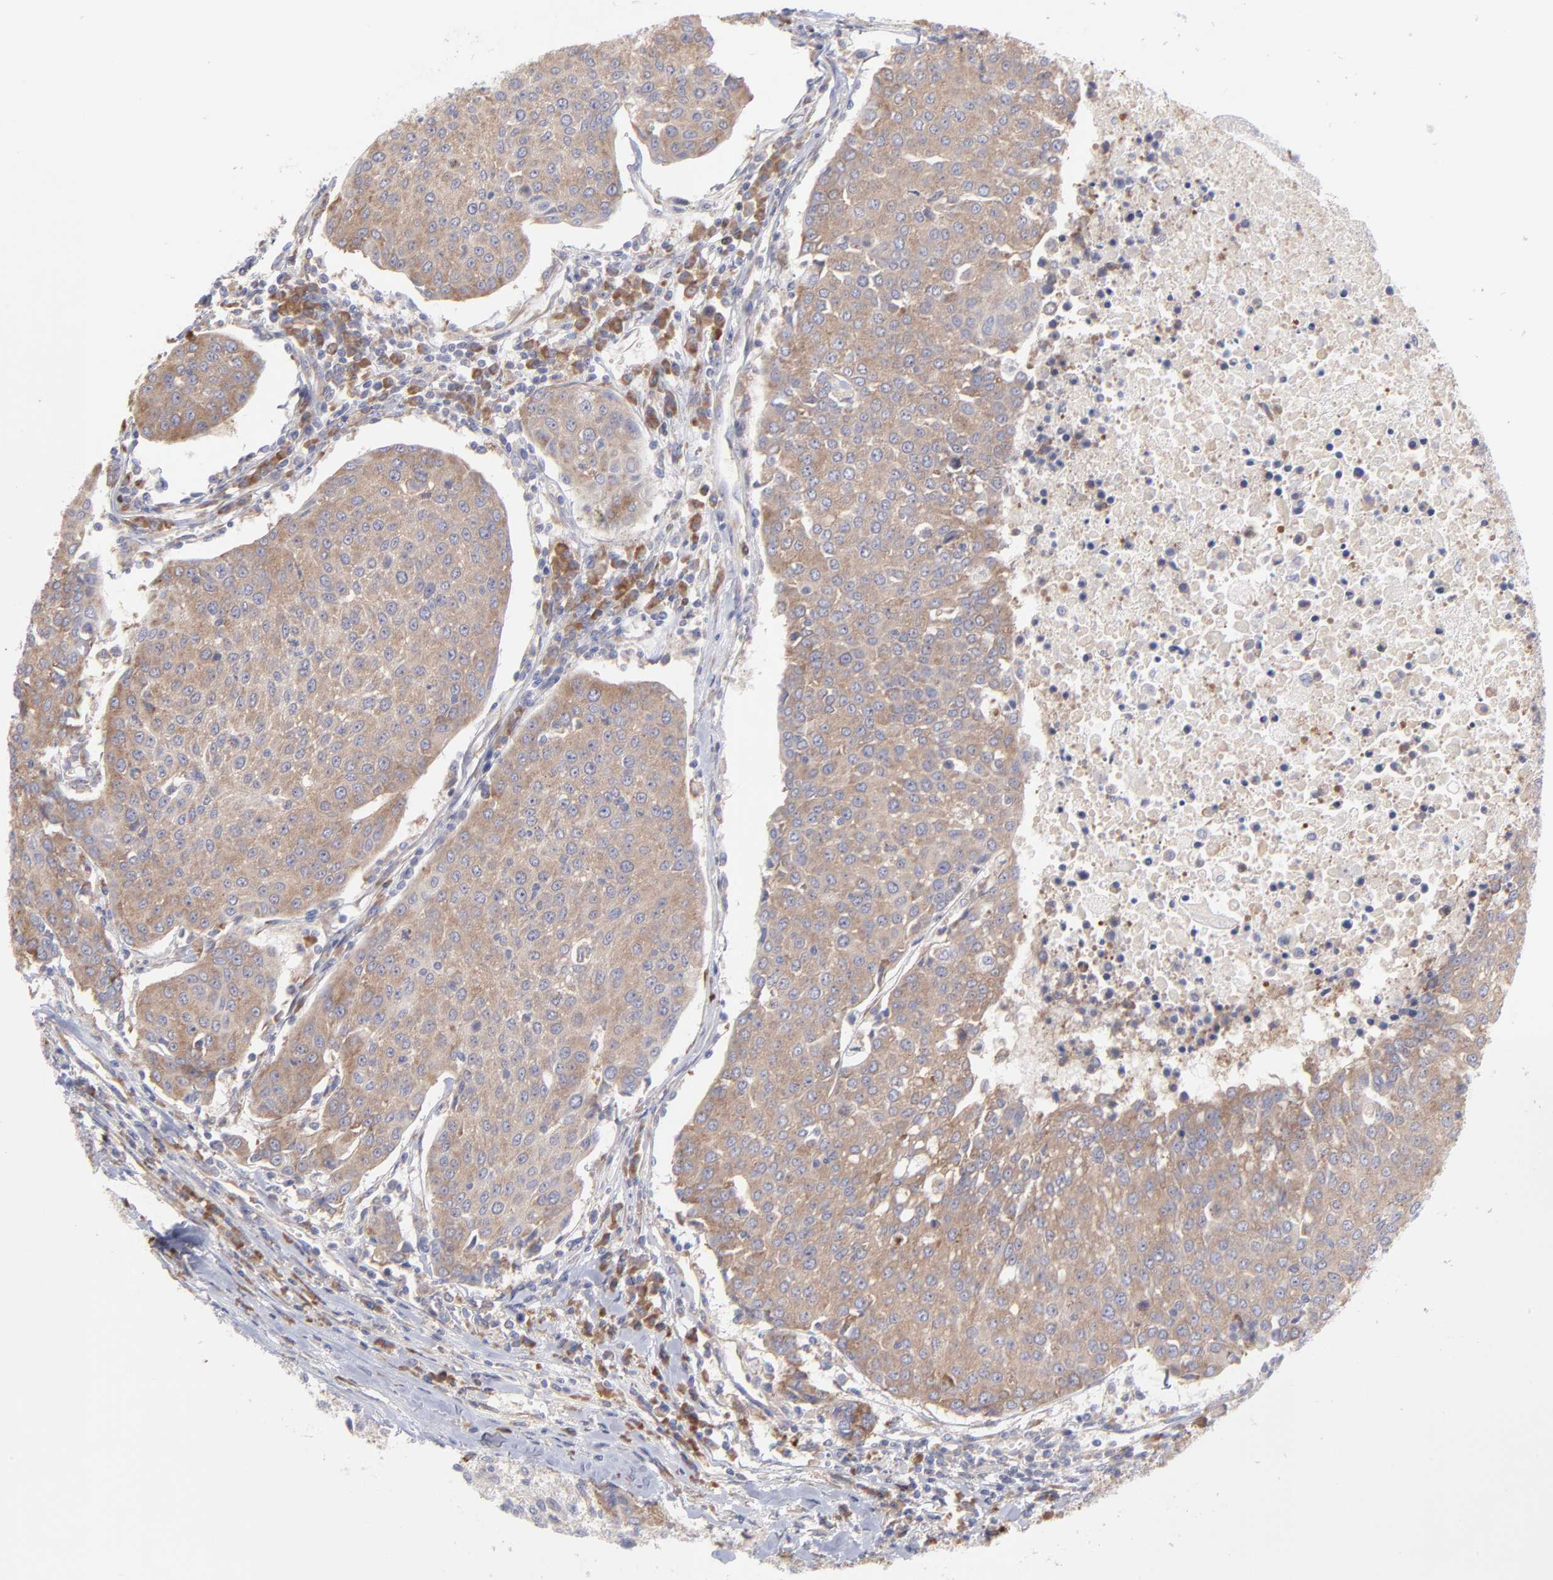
{"staining": {"intensity": "weak", "quantity": ">75%", "location": "cytoplasmic/membranous"}, "tissue": "urothelial cancer", "cell_type": "Tumor cells", "image_type": "cancer", "snomed": [{"axis": "morphology", "description": "Urothelial carcinoma, High grade"}, {"axis": "topography", "description": "Urinary bladder"}], "caption": "Brown immunohistochemical staining in urothelial carcinoma (high-grade) reveals weak cytoplasmic/membranous positivity in approximately >75% of tumor cells.", "gene": "RPLP0", "patient": {"sex": "female", "age": 85}}